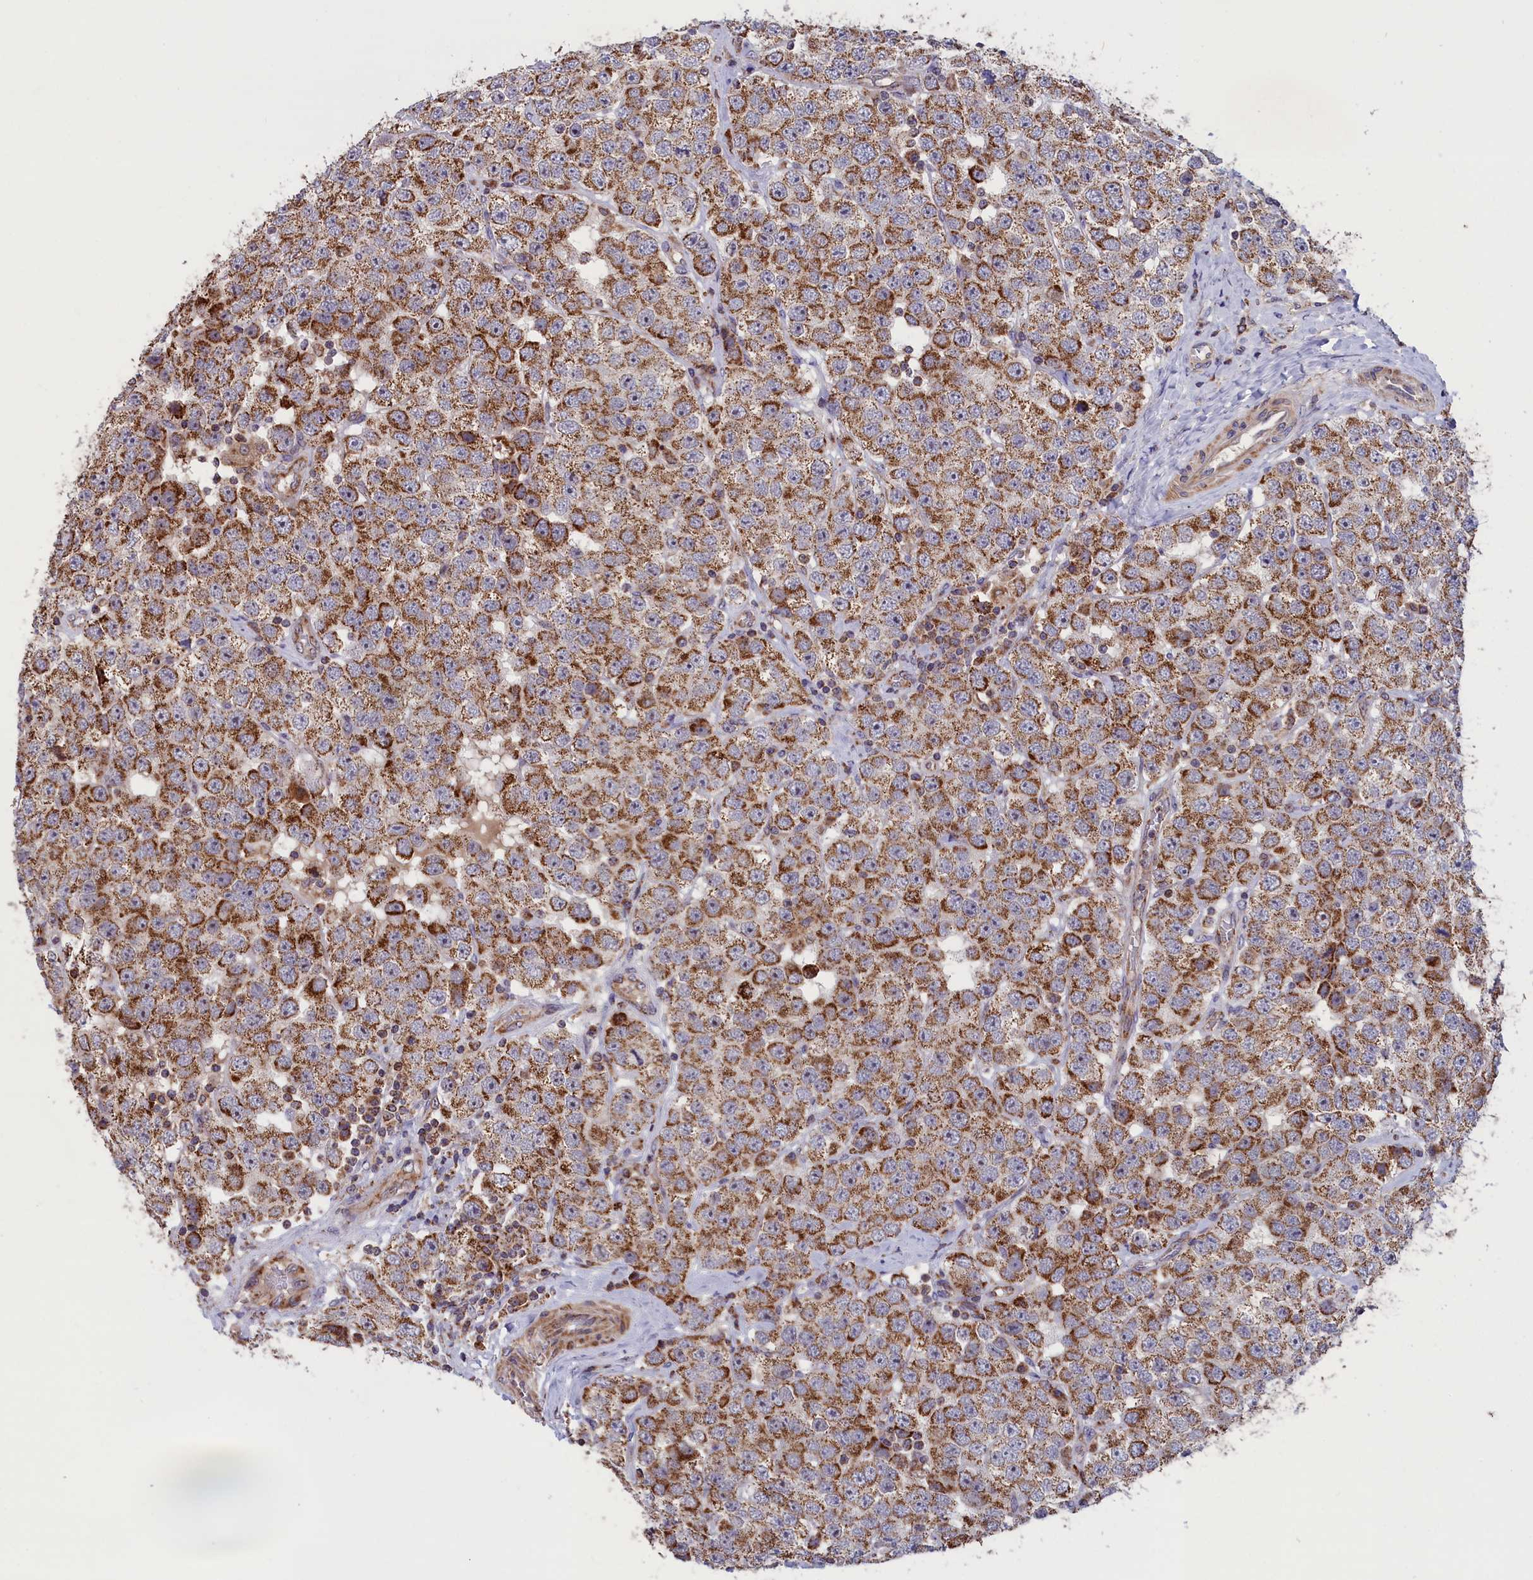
{"staining": {"intensity": "moderate", "quantity": ">75%", "location": "cytoplasmic/membranous"}, "tissue": "testis cancer", "cell_type": "Tumor cells", "image_type": "cancer", "snomed": [{"axis": "morphology", "description": "Seminoma, NOS"}, {"axis": "topography", "description": "Testis"}], "caption": "Immunohistochemistry (IHC) photomicrograph of neoplastic tissue: testis seminoma stained using immunohistochemistry exhibits medium levels of moderate protein expression localized specifically in the cytoplasmic/membranous of tumor cells, appearing as a cytoplasmic/membranous brown color.", "gene": "TIMM44", "patient": {"sex": "male", "age": 28}}